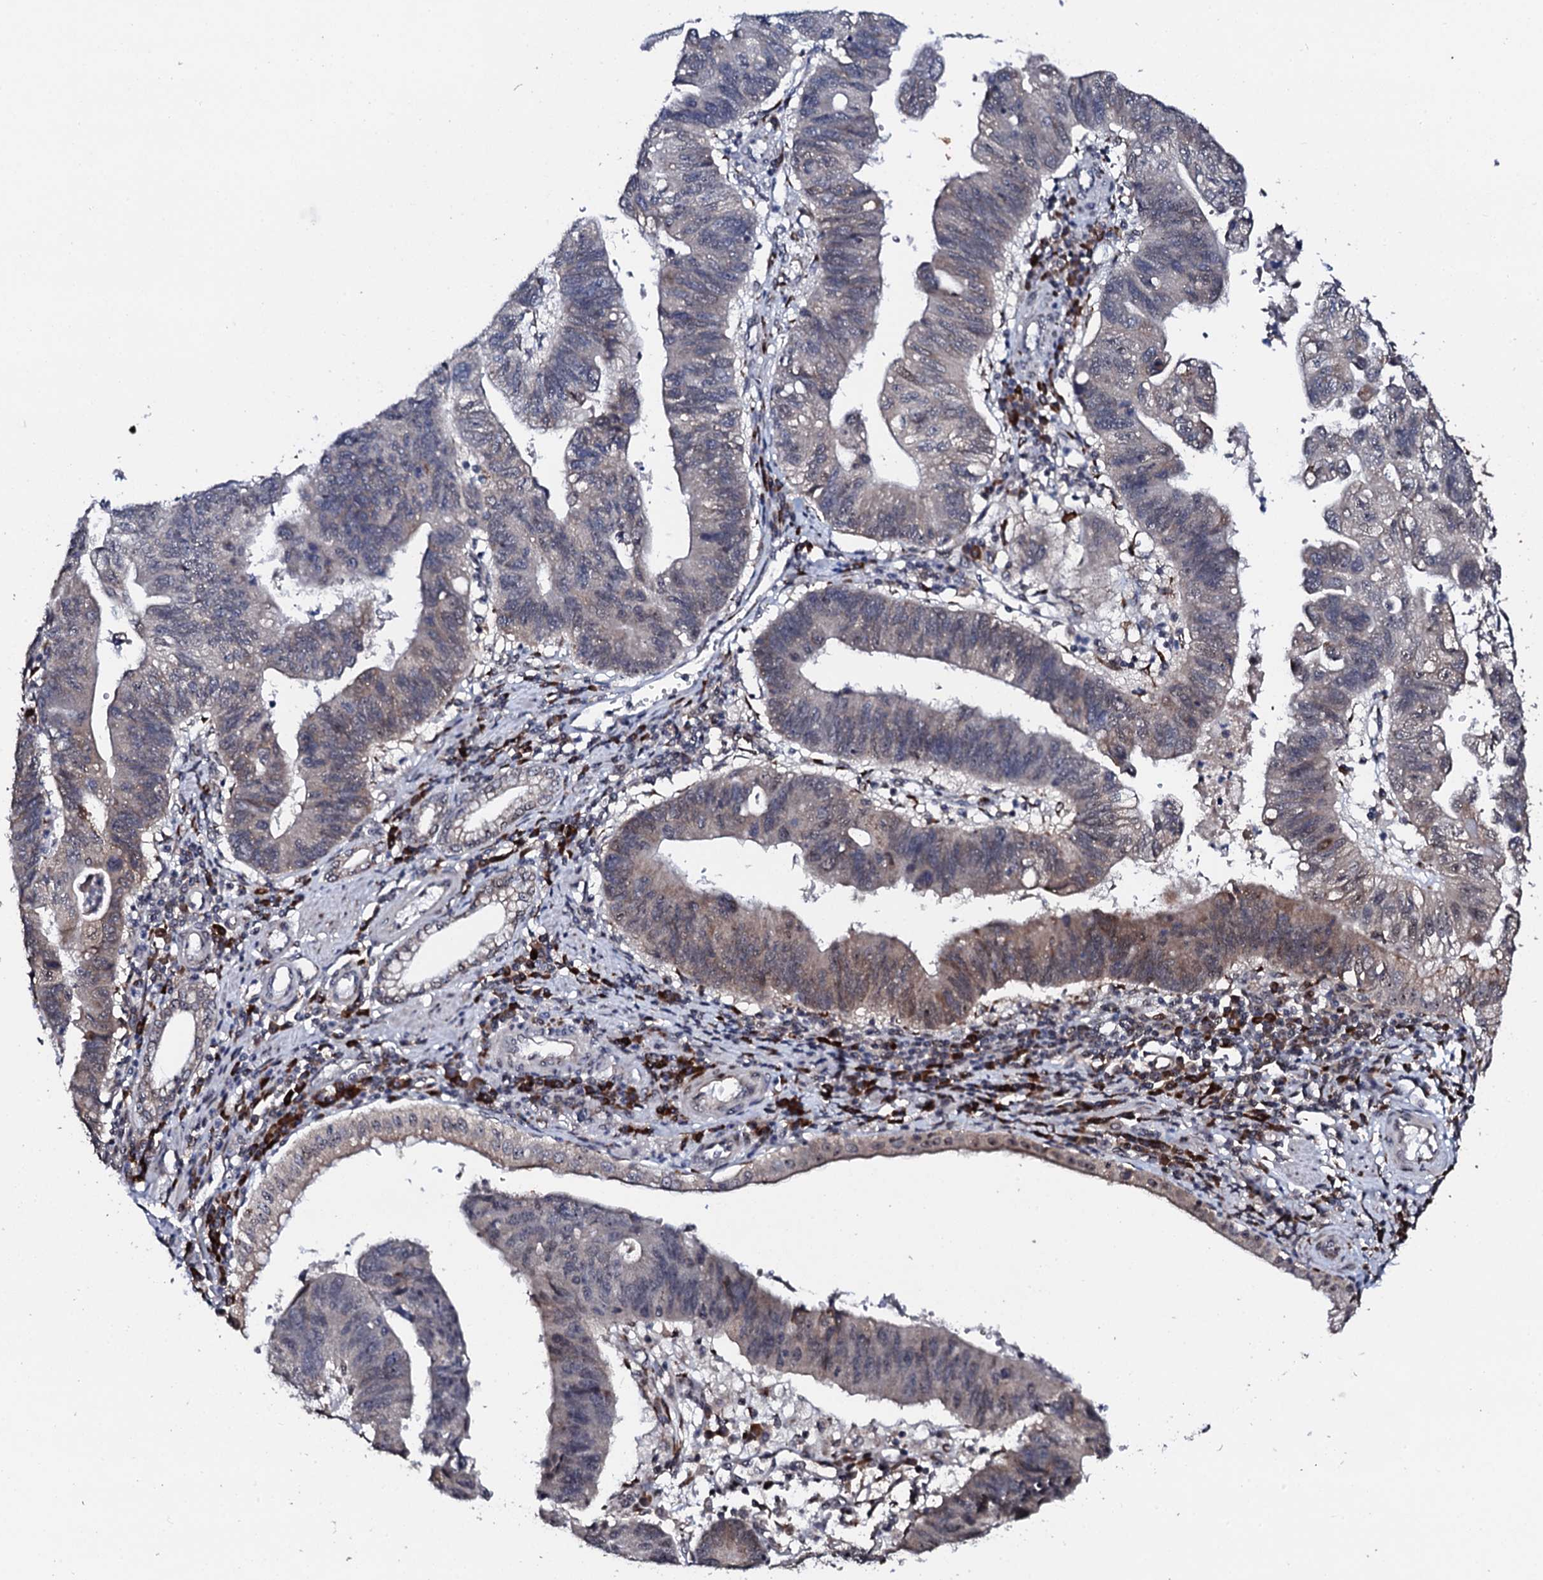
{"staining": {"intensity": "weak", "quantity": "<25%", "location": "cytoplasmic/membranous"}, "tissue": "stomach cancer", "cell_type": "Tumor cells", "image_type": "cancer", "snomed": [{"axis": "morphology", "description": "Adenocarcinoma, NOS"}, {"axis": "topography", "description": "Stomach"}], "caption": "A high-resolution photomicrograph shows immunohistochemistry (IHC) staining of stomach adenocarcinoma, which demonstrates no significant expression in tumor cells.", "gene": "FAM111A", "patient": {"sex": "male", "age": 59}}